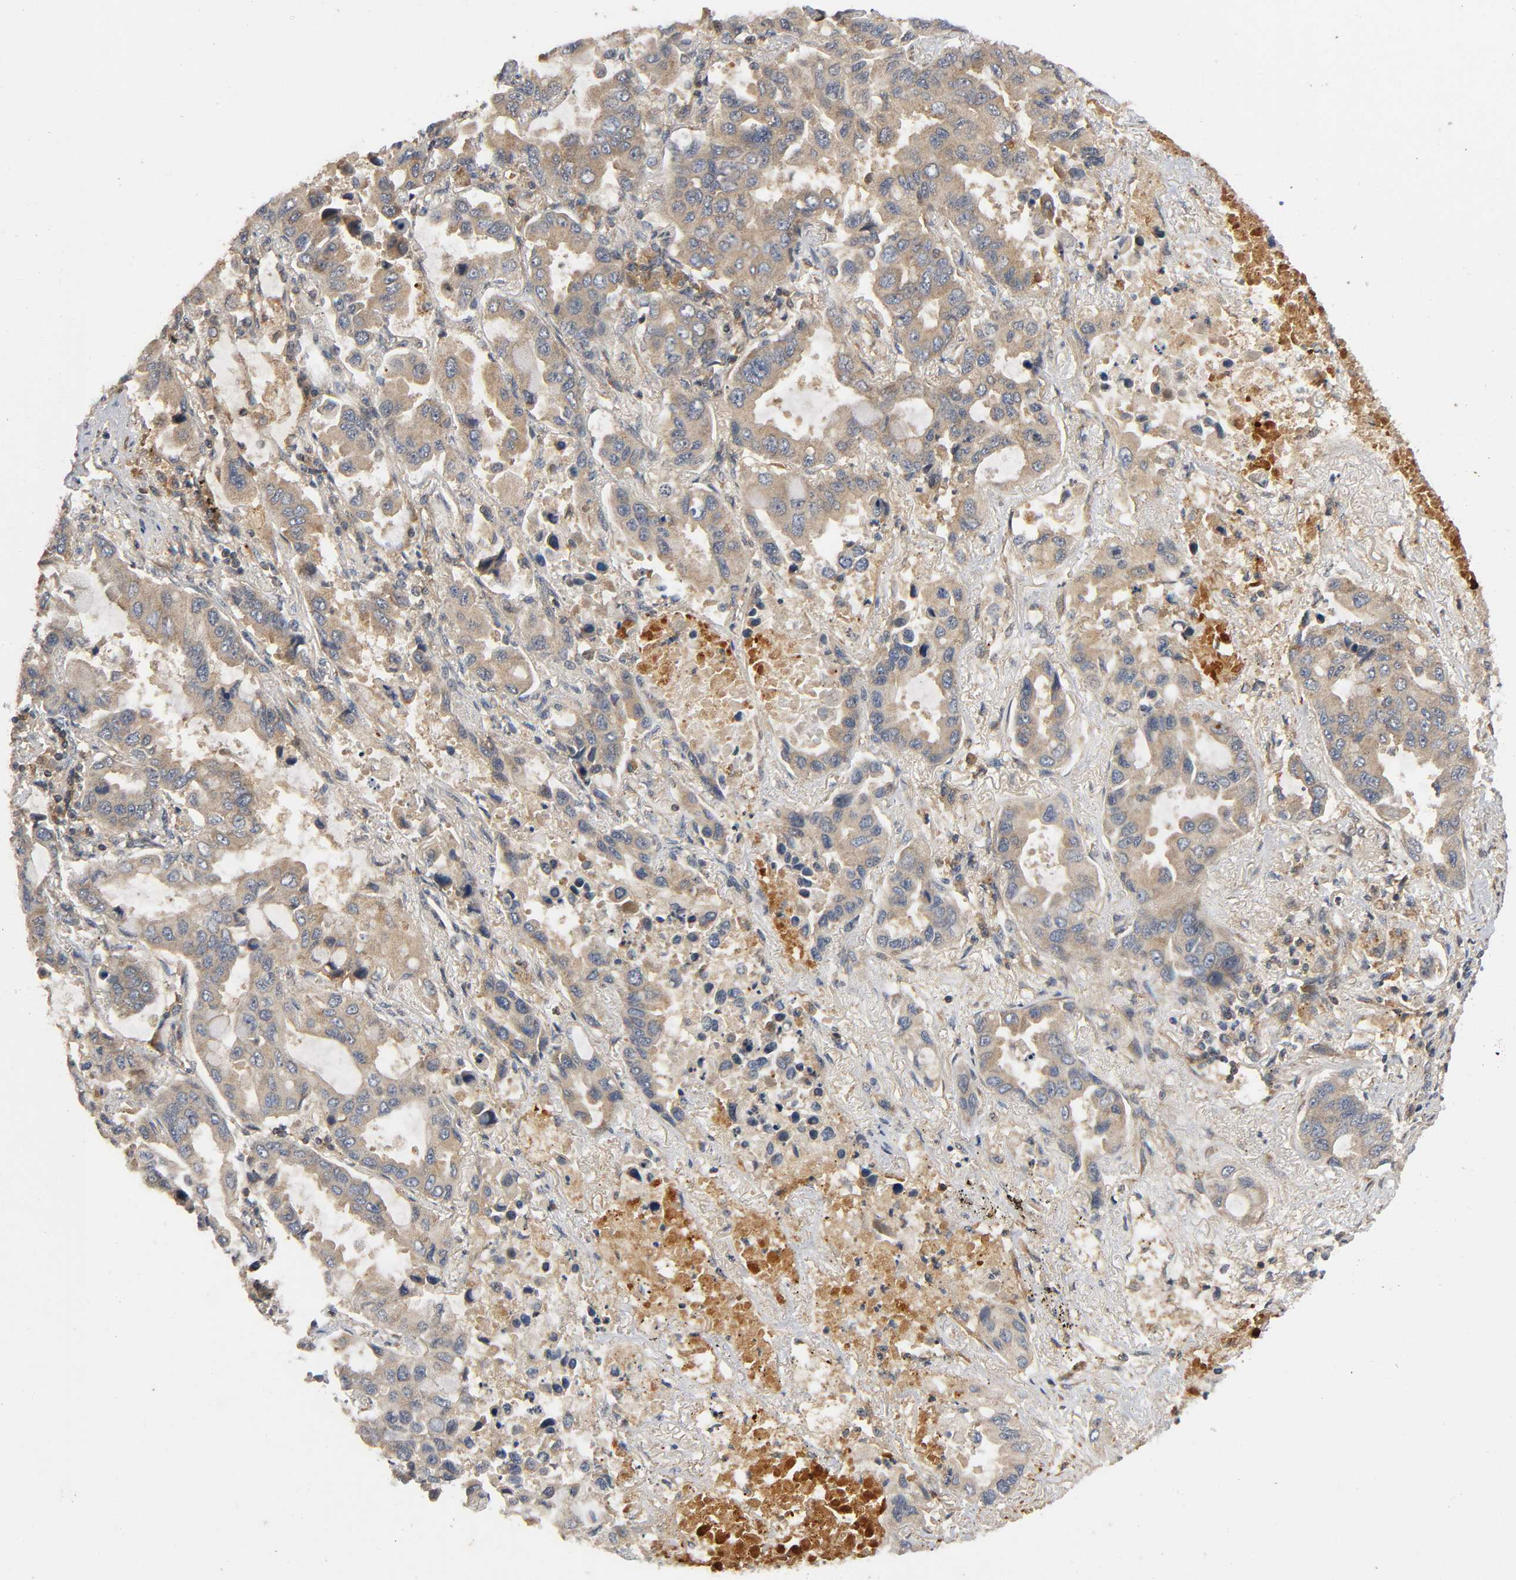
{"staining": {"intensity": "moderate", "quantity": ">75%", "location": "cytoplasmic/membranous"}, "tissue": "lung cancer", "cell_type": "Tumor cells", "image_type": "cancer", "snomed": [{"axis": "morphology", "description": "Adenocarcinoma, NOS"}, {"axis": "topography", "description": "Lung"}], "caption": "A micrograph of human lung cancer (adenocarcinoma) stained for a protein shows moderate cytoplasmic/membranous brown staining in tumor cells.", "gene": "IKBKB", "patient": {"sex": "male", "age": 64}}